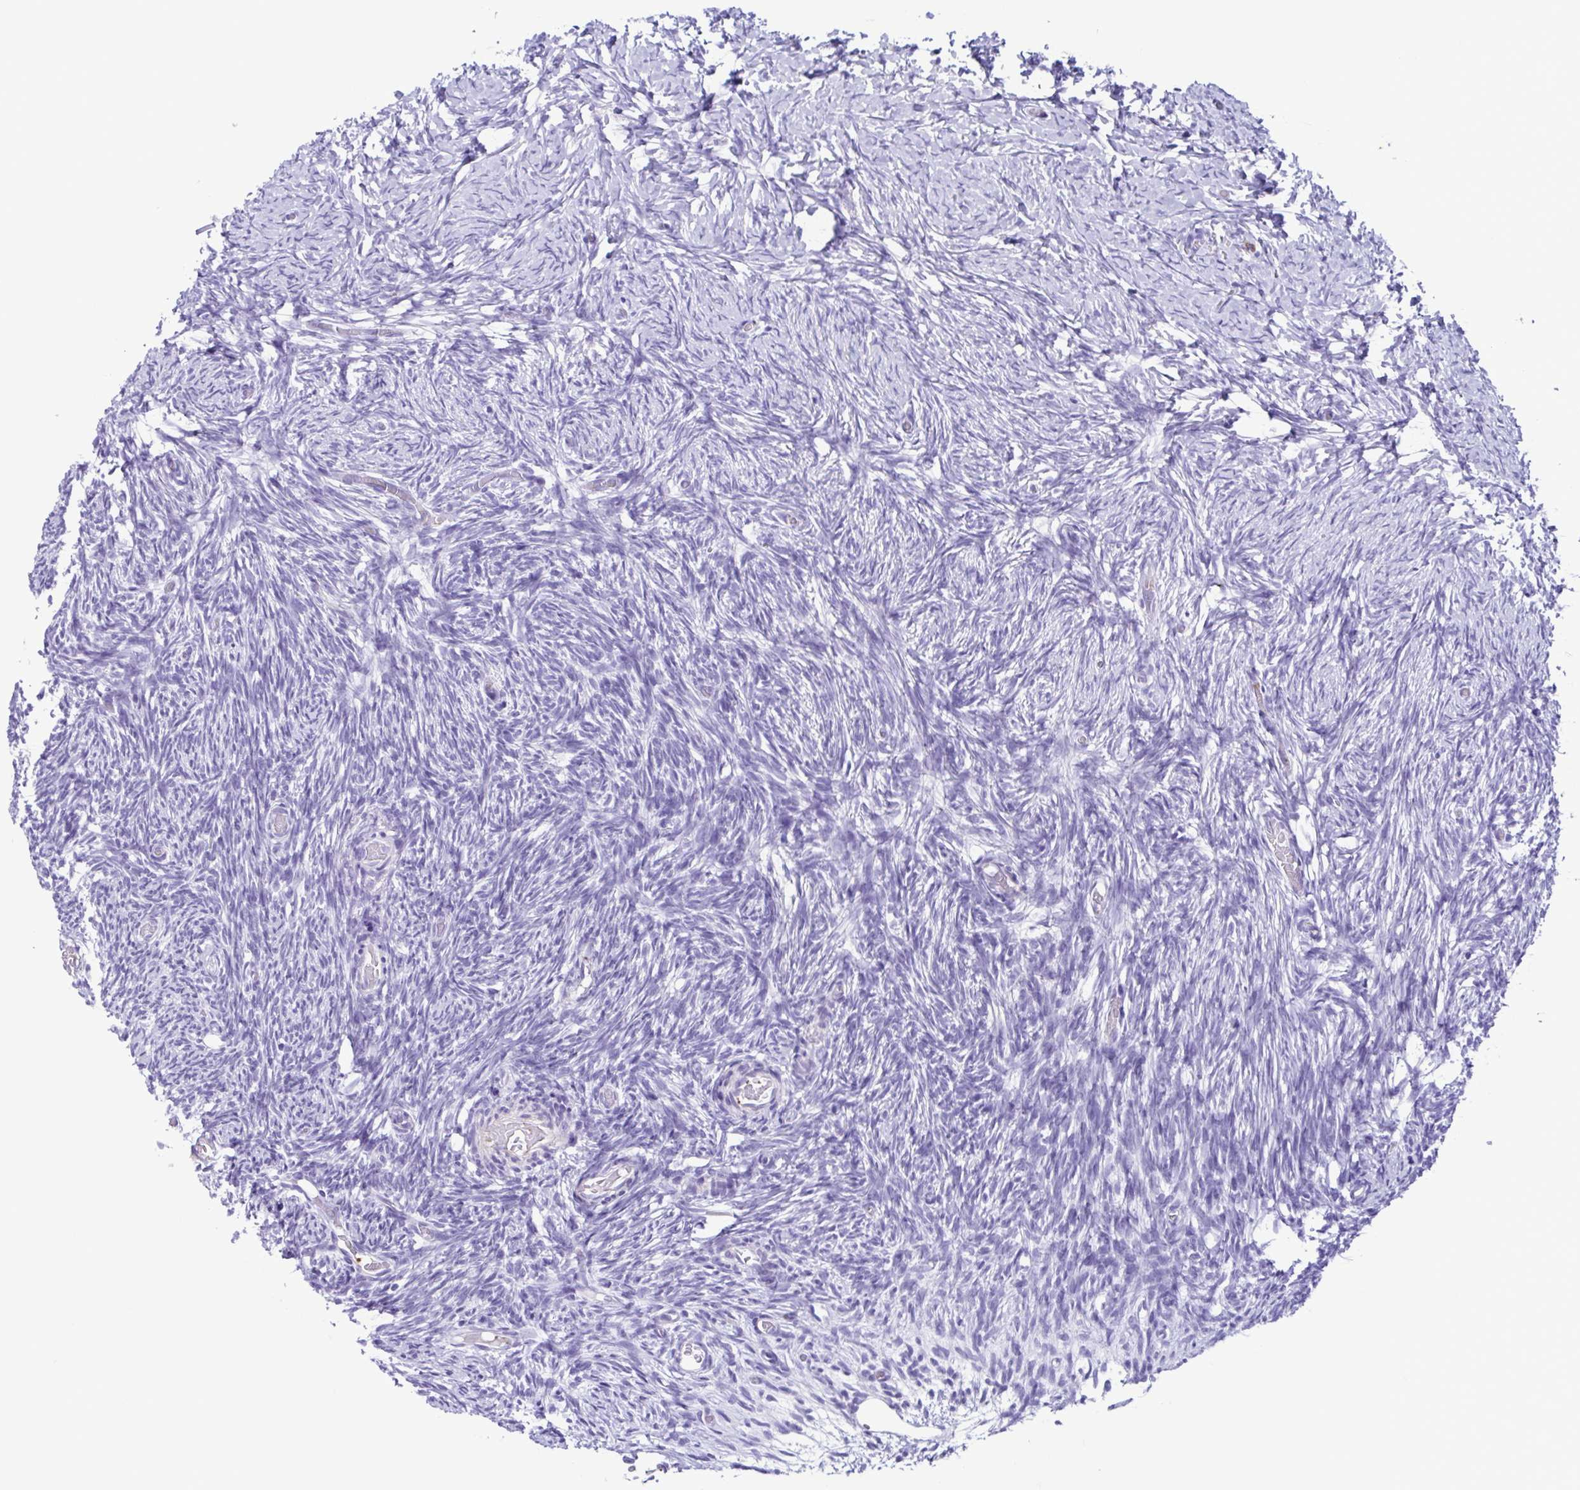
{"staining": {"intensity": "negative", "quantity": "none", "location": "none"}, "tissue": "ovary", "cell_type": "Follicle cells", "image_type": "normal", "snomed": [{"axis": "morphology", "description": "Normal tissue, NOS"}, {"axis": "topography", "description": "Ovary"}], "caption": "IHC image of benign human ovary stained for a protein (brown), which demonstrates no expression in follicle cells.", "gene": "CYP11B1", "patient": {"sex": "female", "age": 39}}